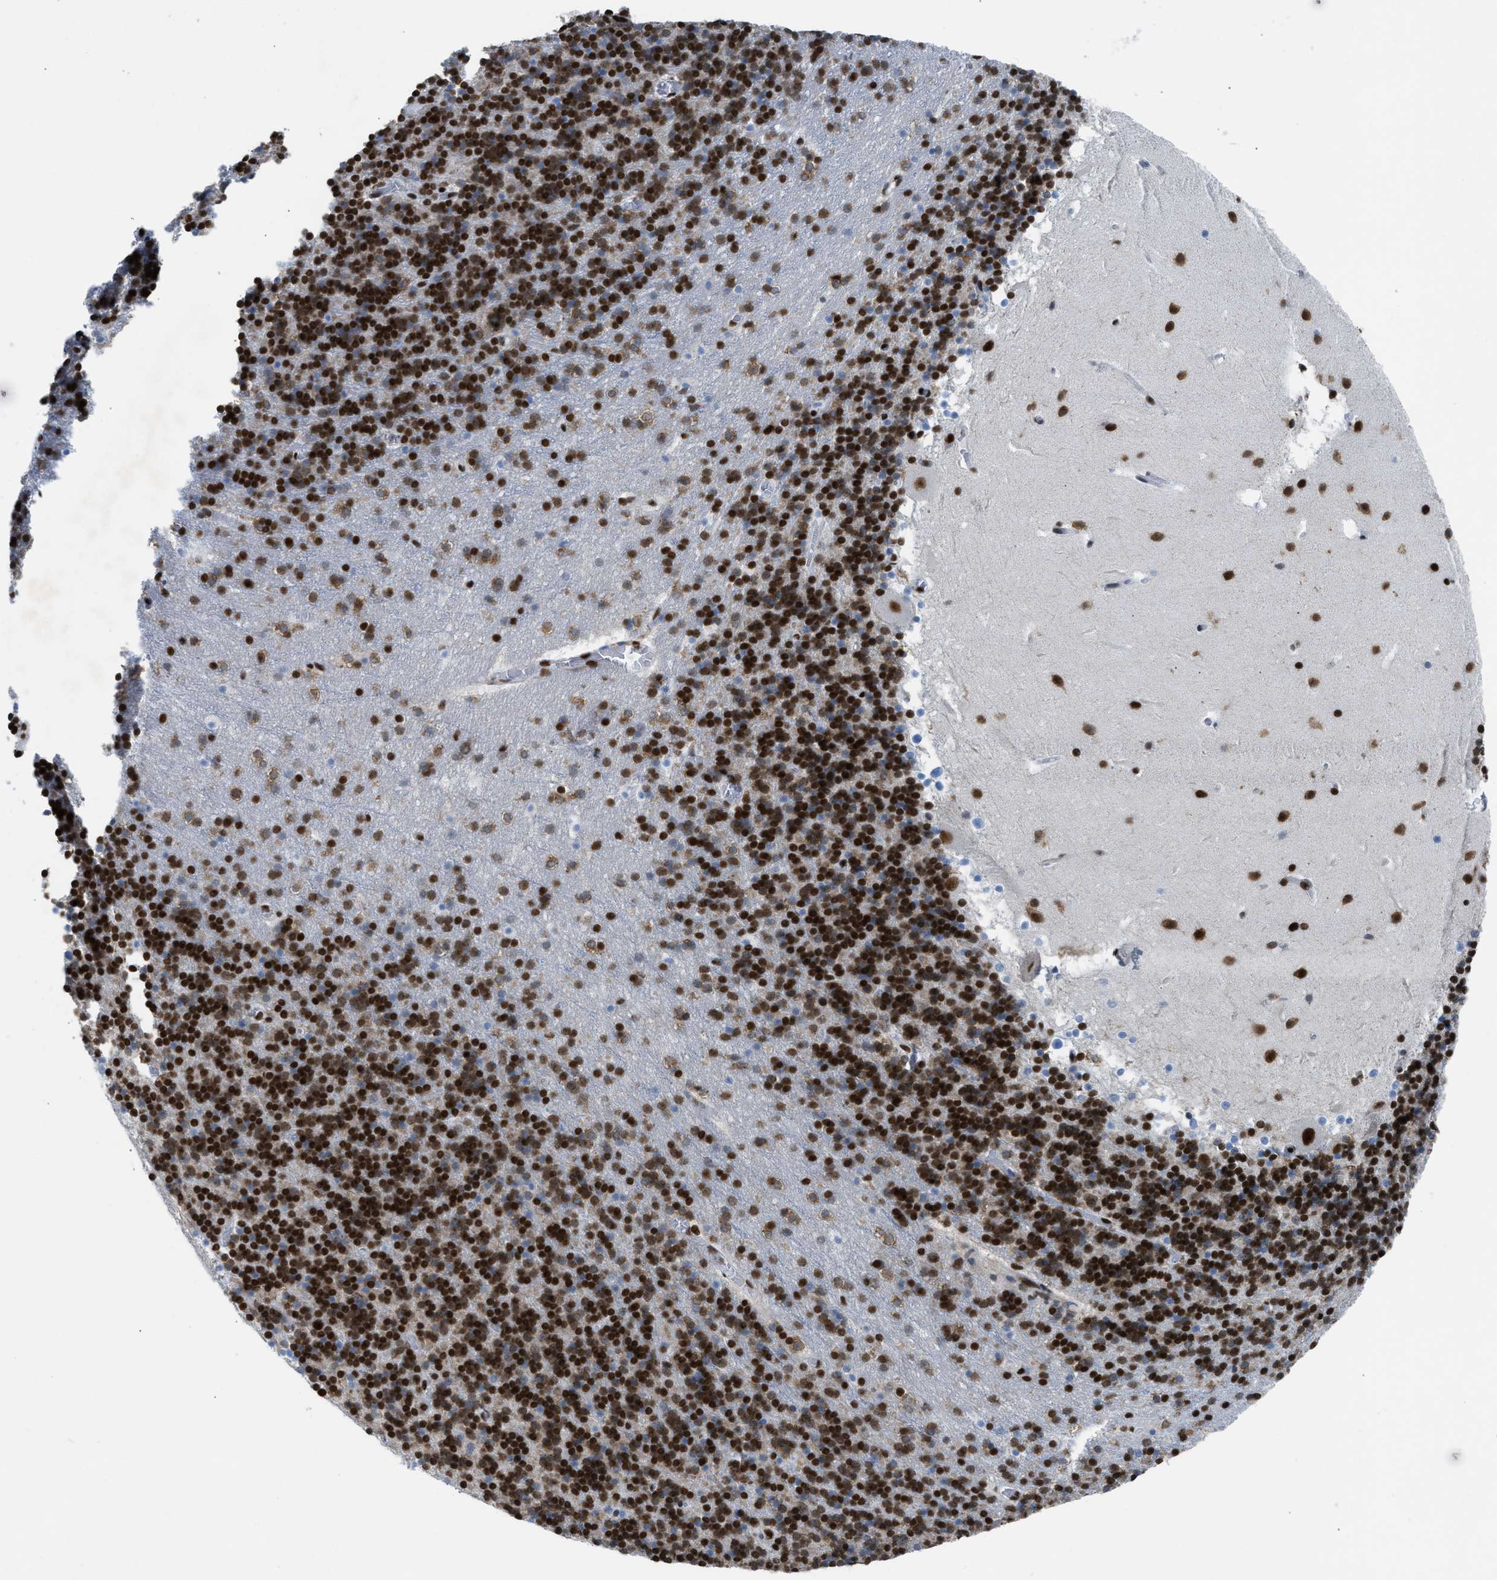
{"staining": {"intensity": "strong", "quantity": ">75%", "location": "nuclear"}, "tissue": "cerebellum", "cell_type": "Cells in granular layer", "image_type": "normal", "snomed": [{"axis": "morphology", "description": "Normal tissue, NOS"}, {"axis": "topography", "description": "Cerebellum"}], "caption": "About >75% of cells in granular layer in unremarkable cerebellum demonstrate strong nuclear protein positivity as visualized by brown immunohistochemical staining.", "gene": "SCAF4", "patient": {"sex": "male", "age": 45}}